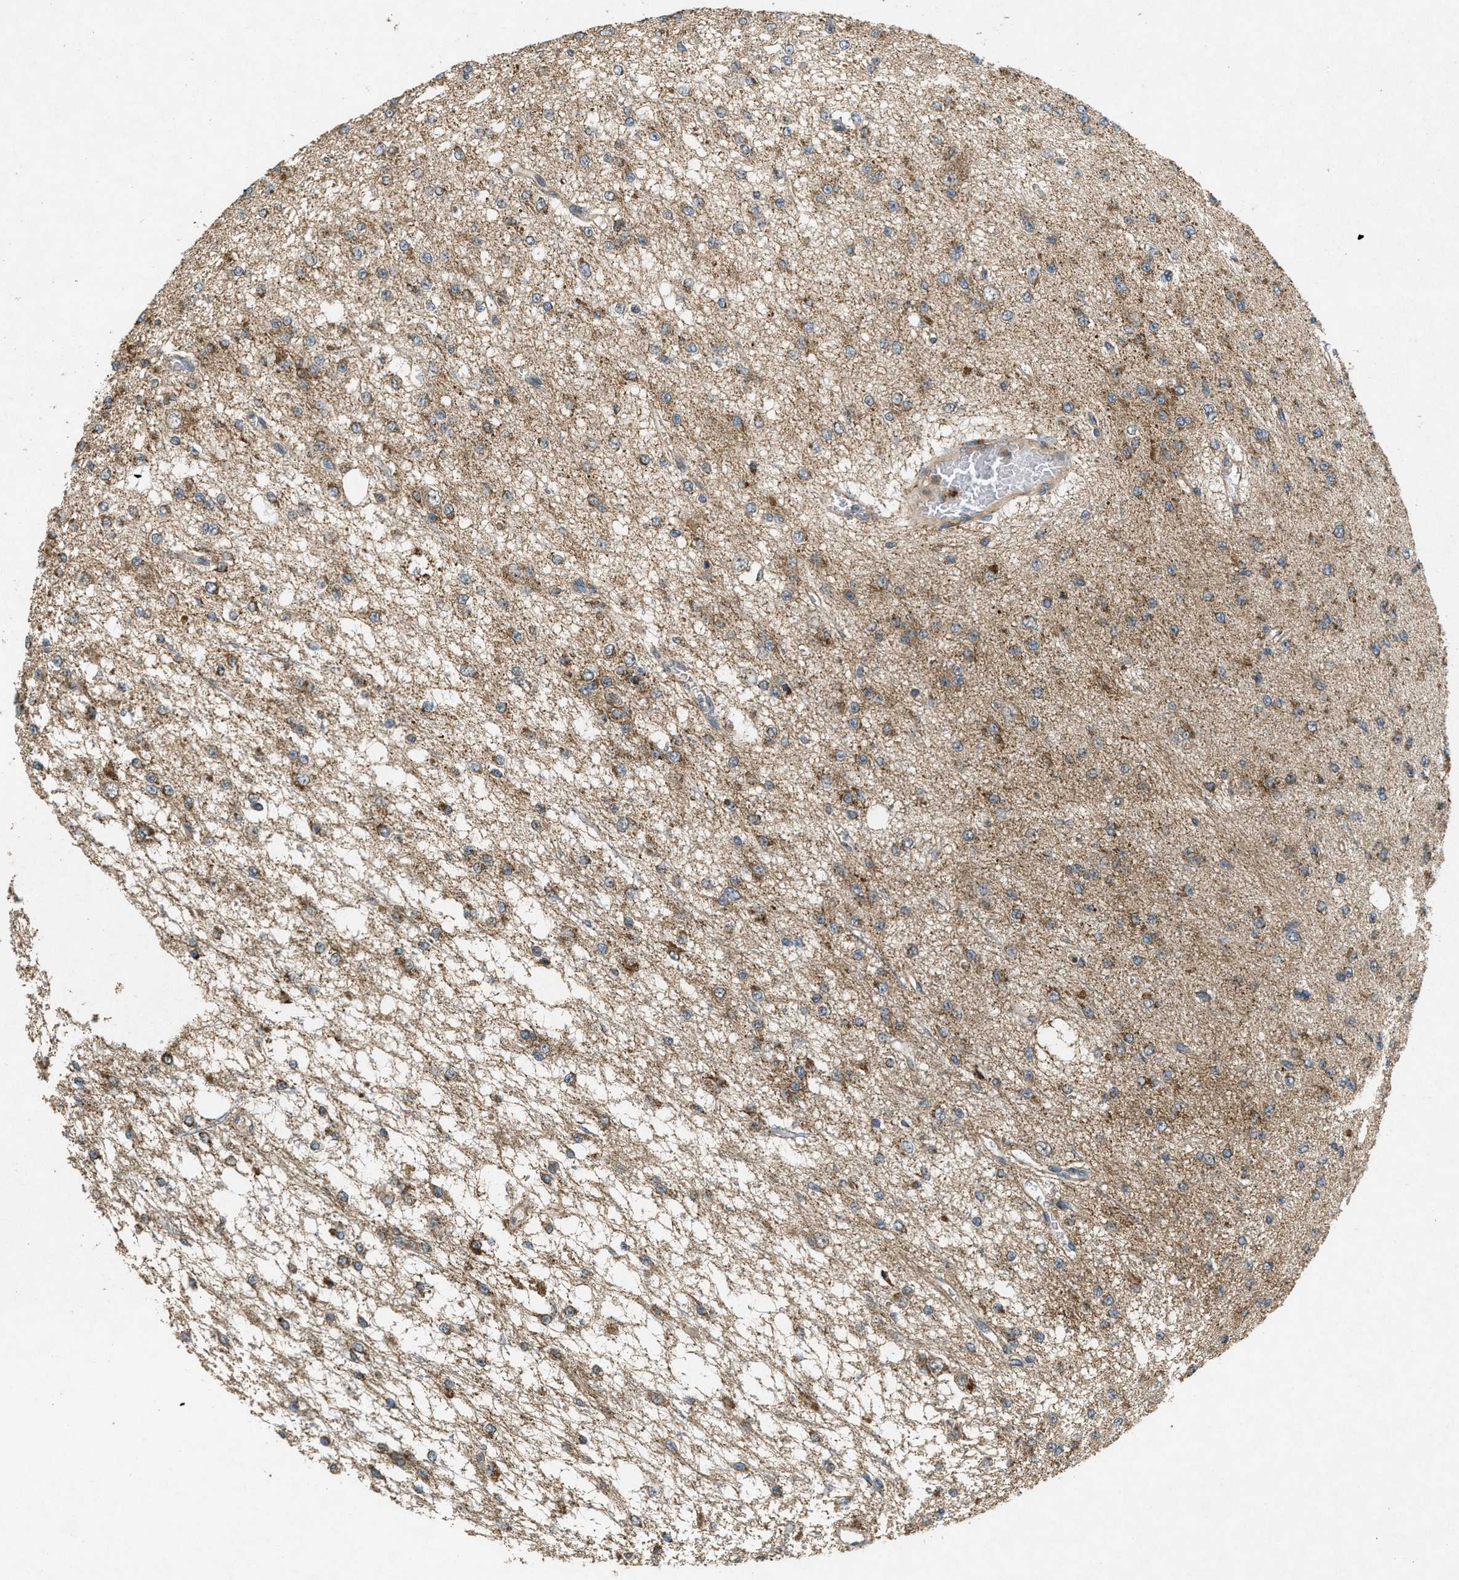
{"staining": {"intensity": "moderate", "quantity": ">75%", "location": "cytoplasmic/membranous"}, "tissue": "glioma", "cell_type": "Tumor cells", "image_type": "cancer", "snomed": [{"axis": "morphology", "description": "Glioma, malignant, Low grade"}, {"axis": "topography", "description": "Brain"}], "caption": "Immunohistochemistry image of glioma stained for a protein (brown), which reveals medium levels of moderate cytoplasmic/membranous positivity in approximately >75% of tumor cells.", "gene": "PPP1R15A", "patient": {"sex": "male", "age": 38}}